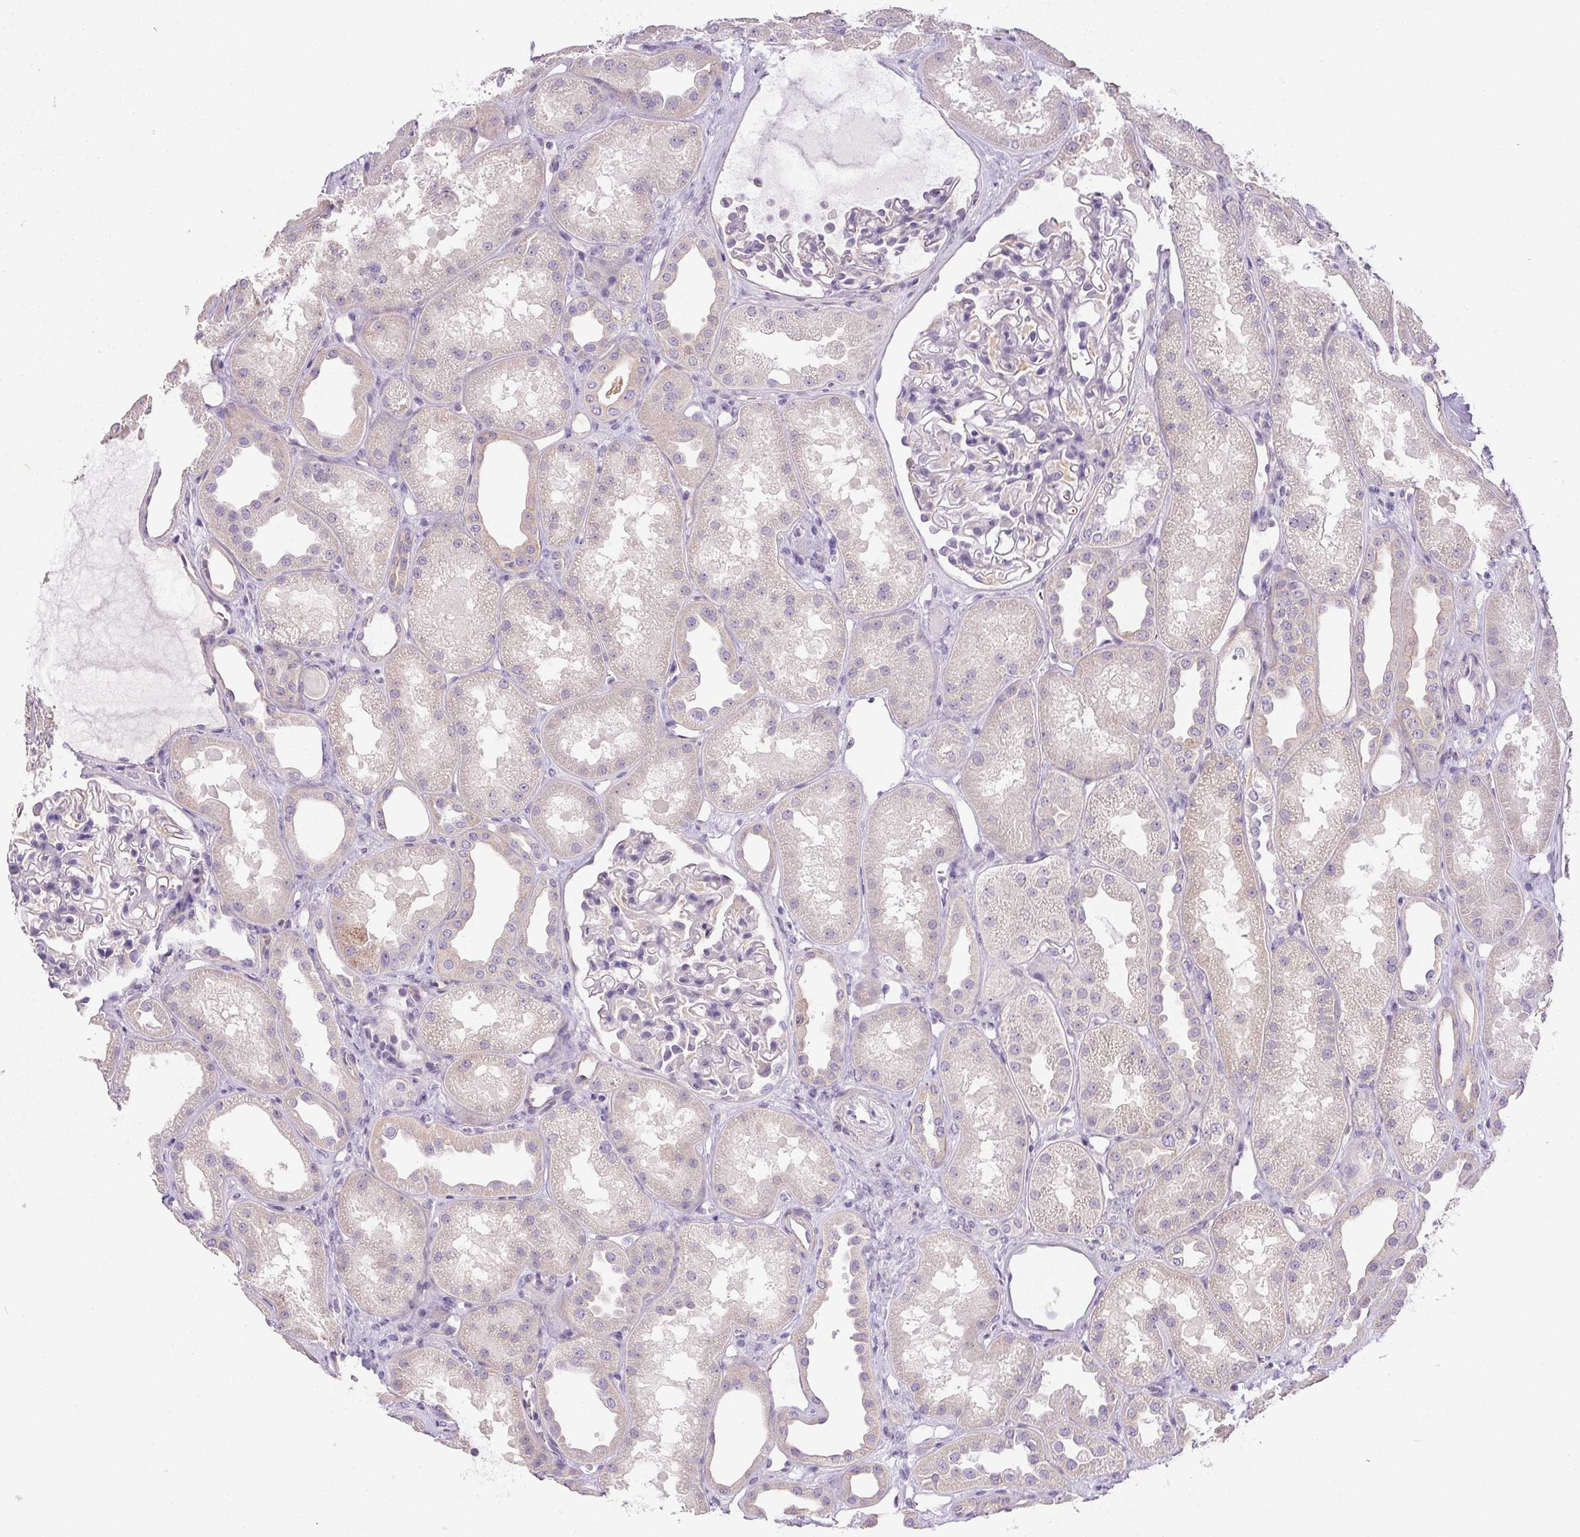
{"staining": {"intensity": "negative", "quantity": "none", "location": "none"}, "tissue": "kidney", "cell_type": "Cells in glomeruli", "image_type": "normal", "snomed": [{"axis": "morphology", "description": "Normal tissue, NOS"}, {"axis": "topography", "description": "Kidney"}], "caption": "DAB (3,3'-diaminobenzidine) immunohistochemical staining of unremarkable human kidney displays no significant expression in cells in glomeruli. (DAB IHC visualized using brightfield microscopy, high magnification).", "gene": "SLC17A7", "patient": {"sex": "male", "age": 61}}